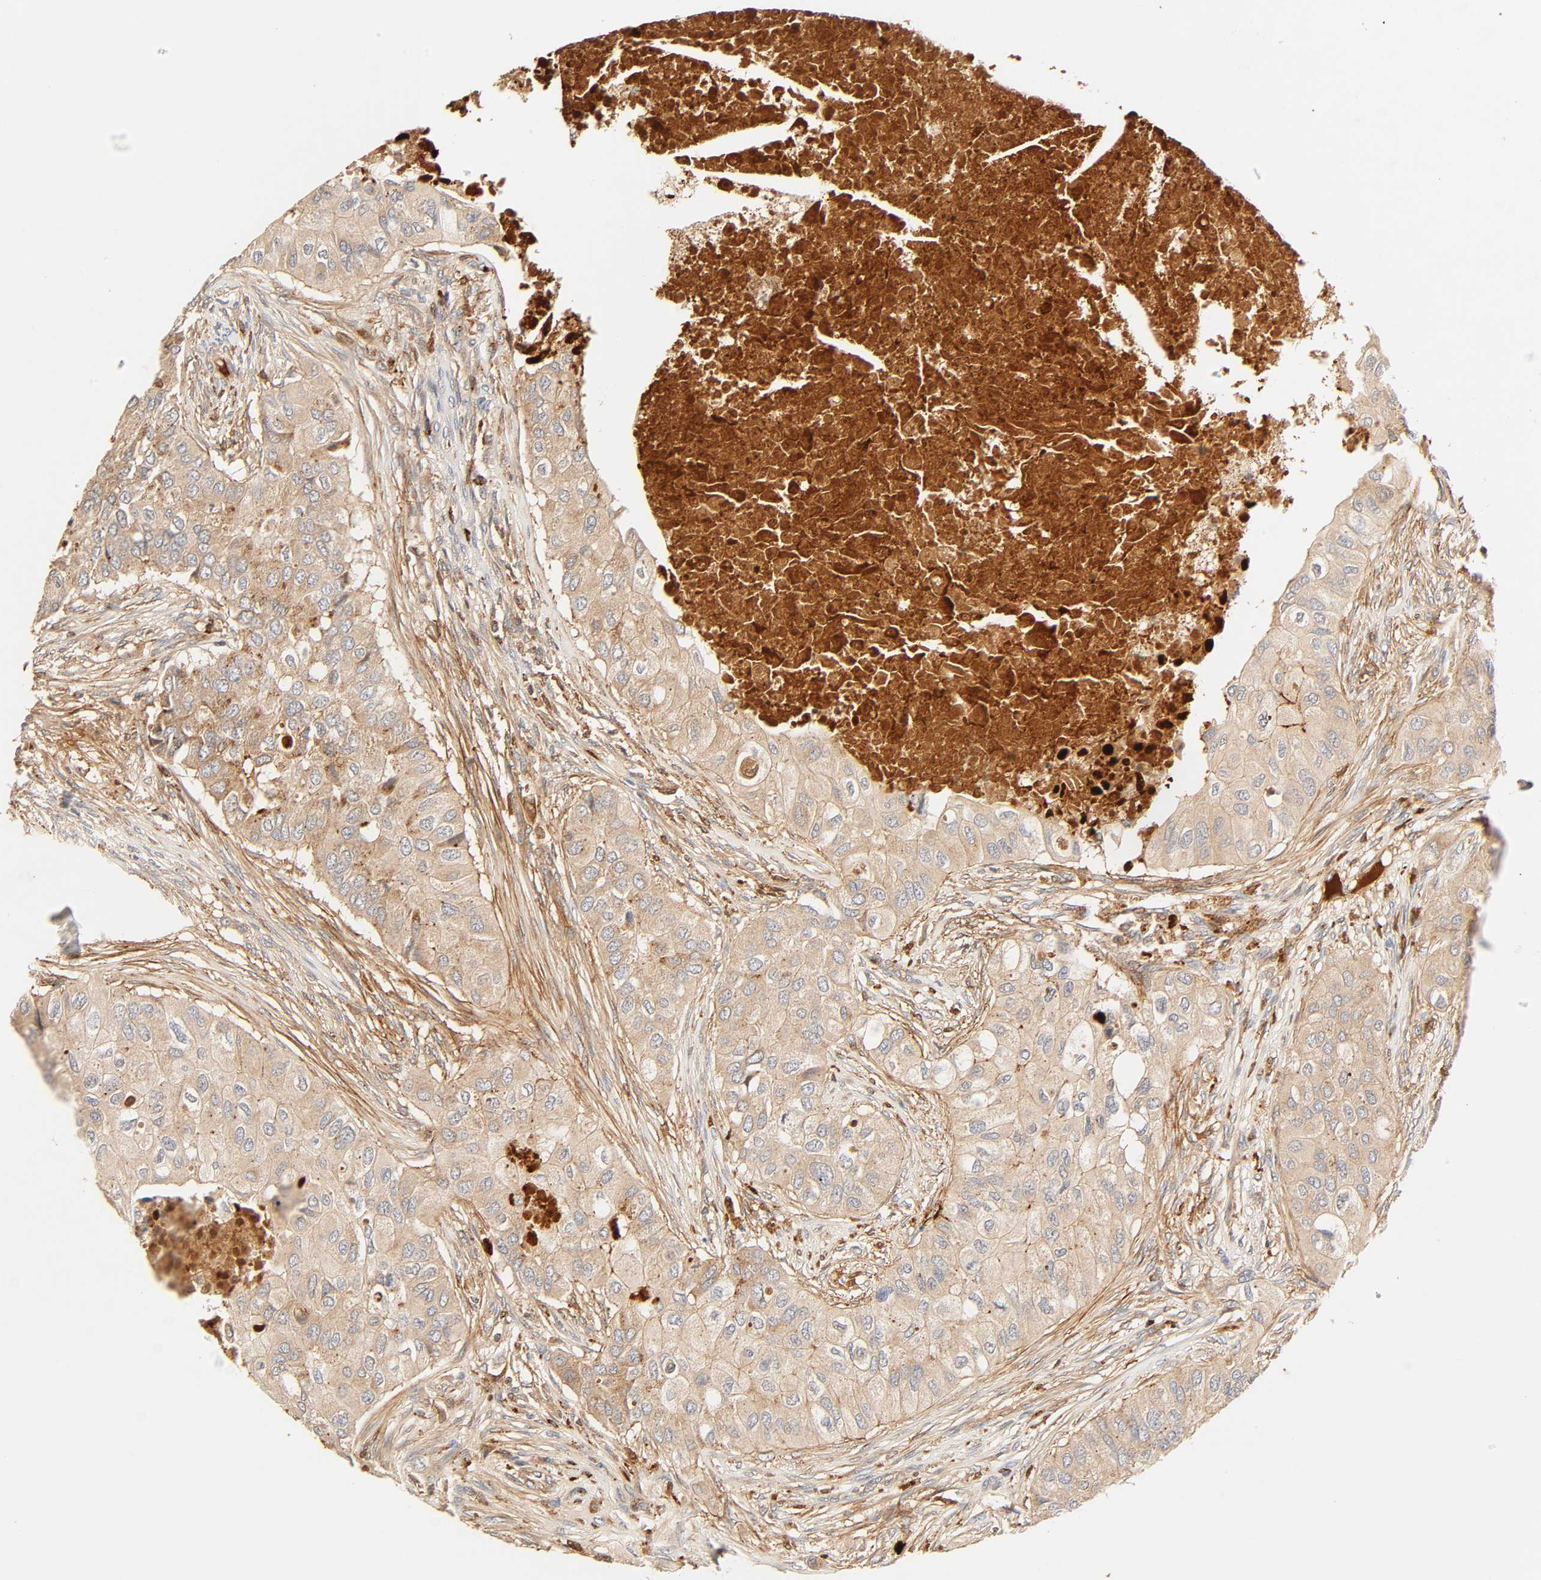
{"staining": {"intensity": "moderate", "quantity": ">75%", "location": "cytoplasmic/membranous"}, "tissue": "breast cancer", "cell_type": "Tumor cells", "image_type": "cancer", "snomed": [{"axis": "morphology", "description": "Normal tissue, NOS"}, {"axis": "morphology", "description": "Duct carcinoma"}, {"axis": "topography", "description": "Breast"}], "caption": "Moderate cytoplasmic/membranous staining for a protein is appreciated in approximately >75% of tumor cells of breast invasive ductal carcinoma using IHC.", "gene": "MAPK6", "patient": {"sex": "female", "age": 49}}